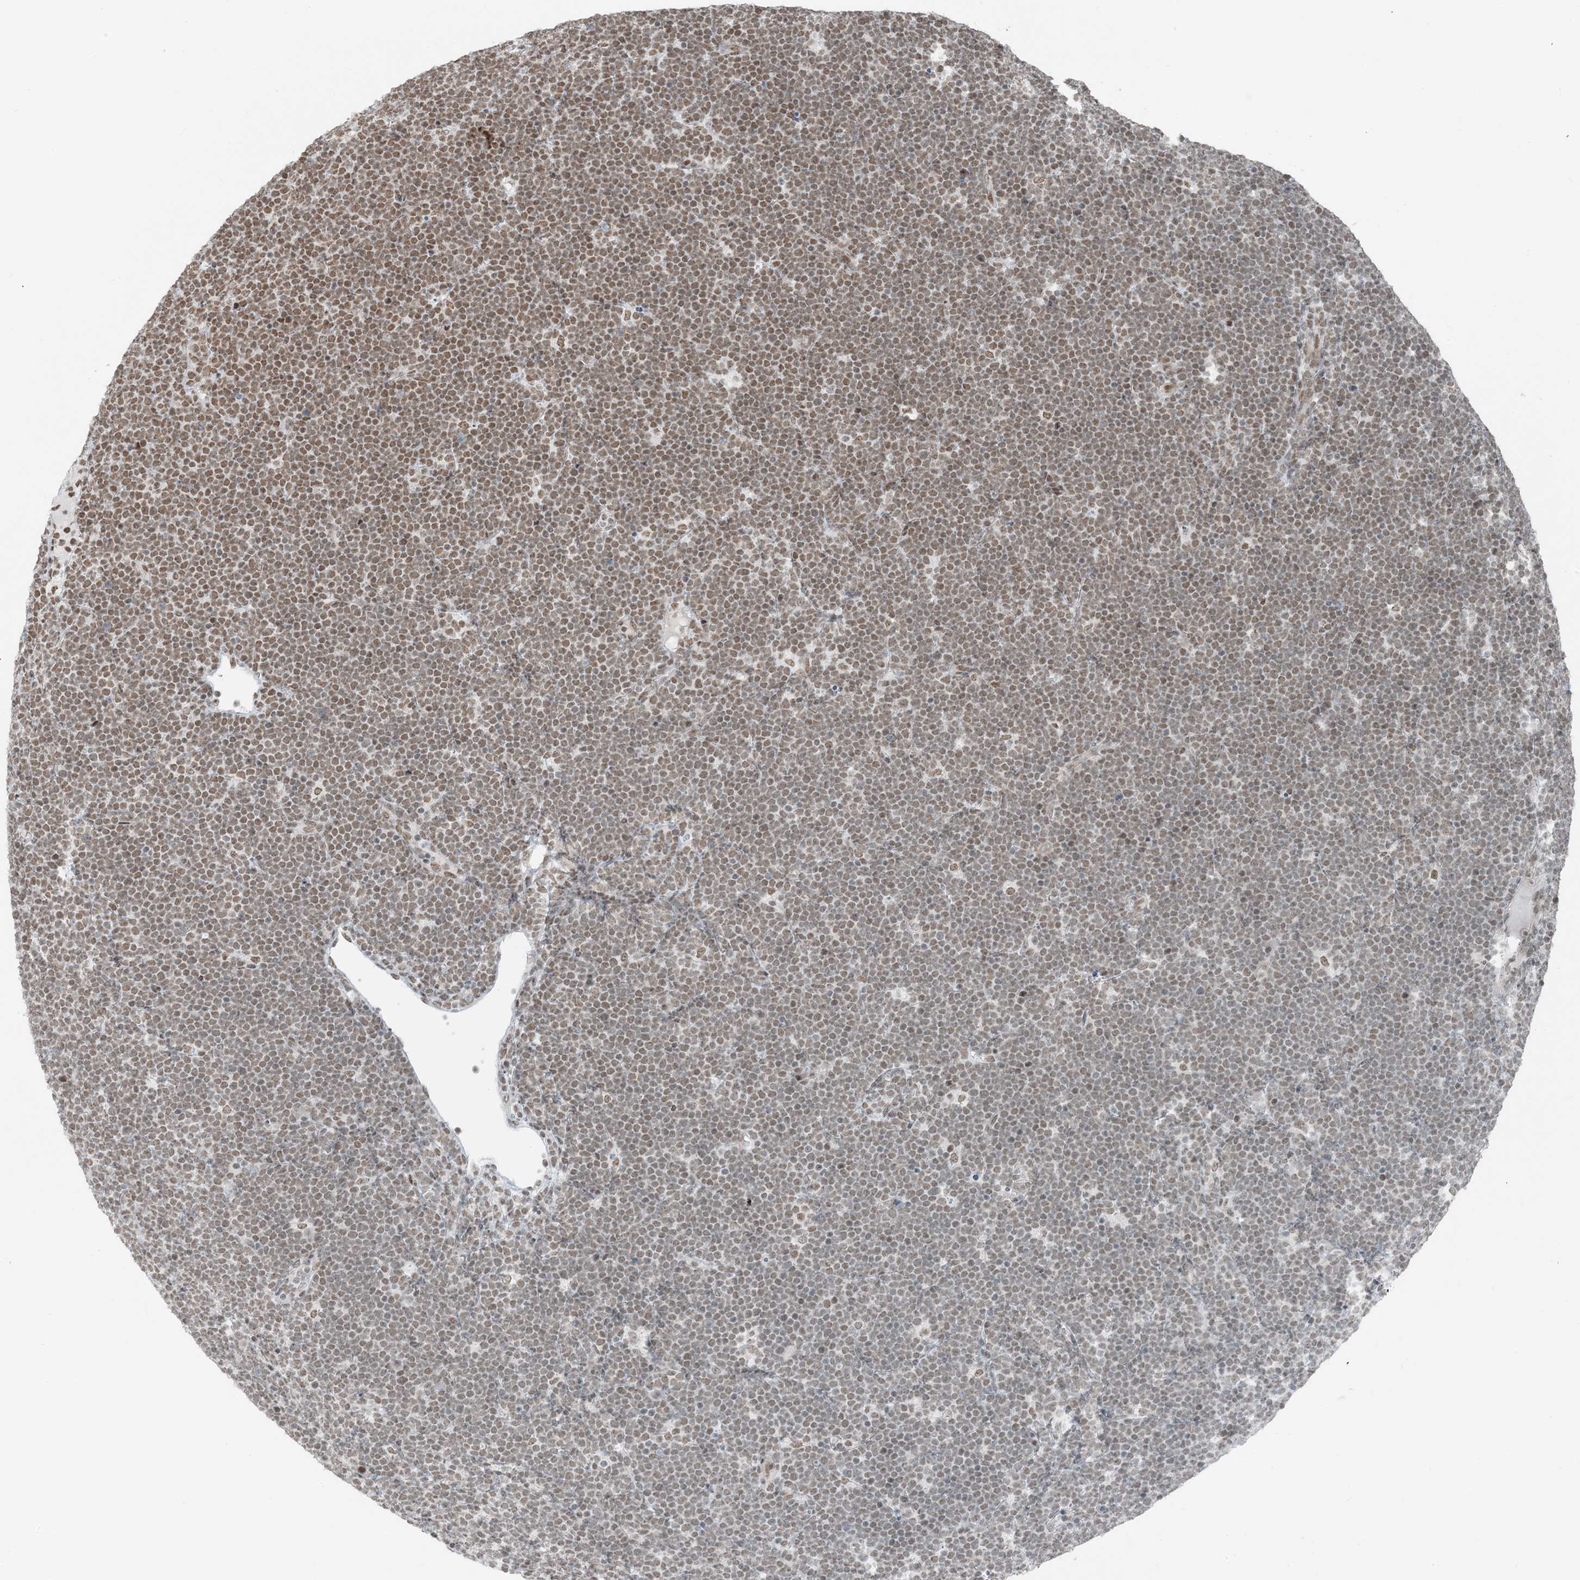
{"staining": {"intensity": "moderate", "quantity": ">75%", "location": "nuclear"}, "tissue": "lymphoma", "cell_type": "Tumor cells", "image_type": "cancer", "snomed": [{"axis": "morphology", "description": "Malignant lymphoma, non-Hodgkin's type, High grade"}, {"axis": "topography", "description": "Lymph node"}], "caption": "Protein analysis of malignant lymphoma, non-Hodgkin's type (high-grade) tissue shows moderate nuclear staining in approximately >75% of tumor cells. The protein is stained brown, and the nuclei are stained in blue (DAB IHC with brightfield microscopy, high magnification).", "gene": "ZNF500", "patient": {"sex": "male", "age": 13}}